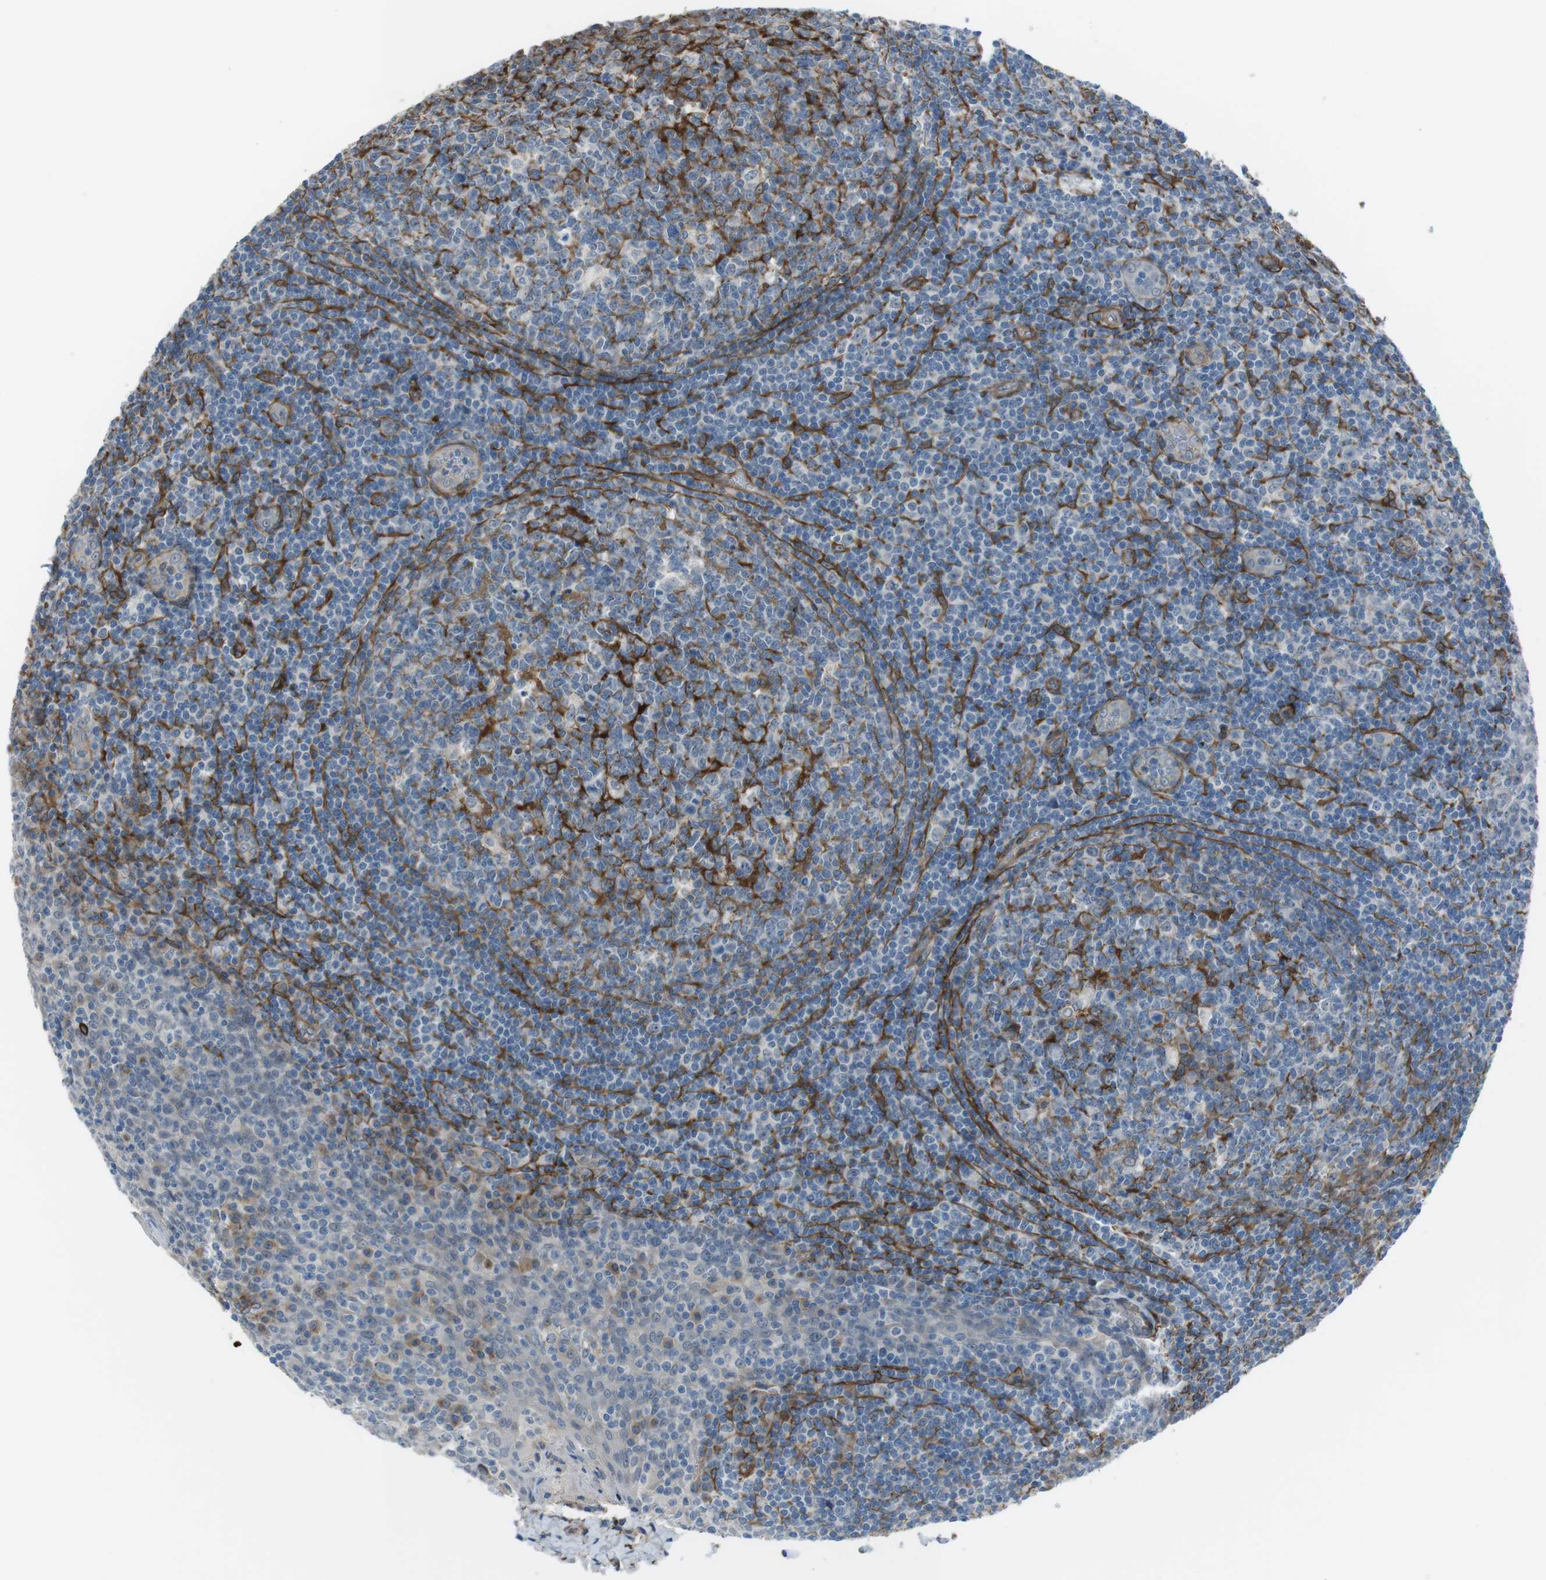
{"staining": {"intensity": "negative", "quantity": "none", "location": "none"}, "tissue": "tonsil", "cell_type": "Germinal center cells", "image_type": "normal", "snomed": [{"axis": "morphology", "description": "Normal tissue, NOS"}, {"axis": "topography", "description": "Tonsil"}], "caption": "Tonsil stained for a protein using IHC demonstrates no expression germinal center cells.", "gene": "ANK2", "patient": {"sex": "male", "age": 31}}